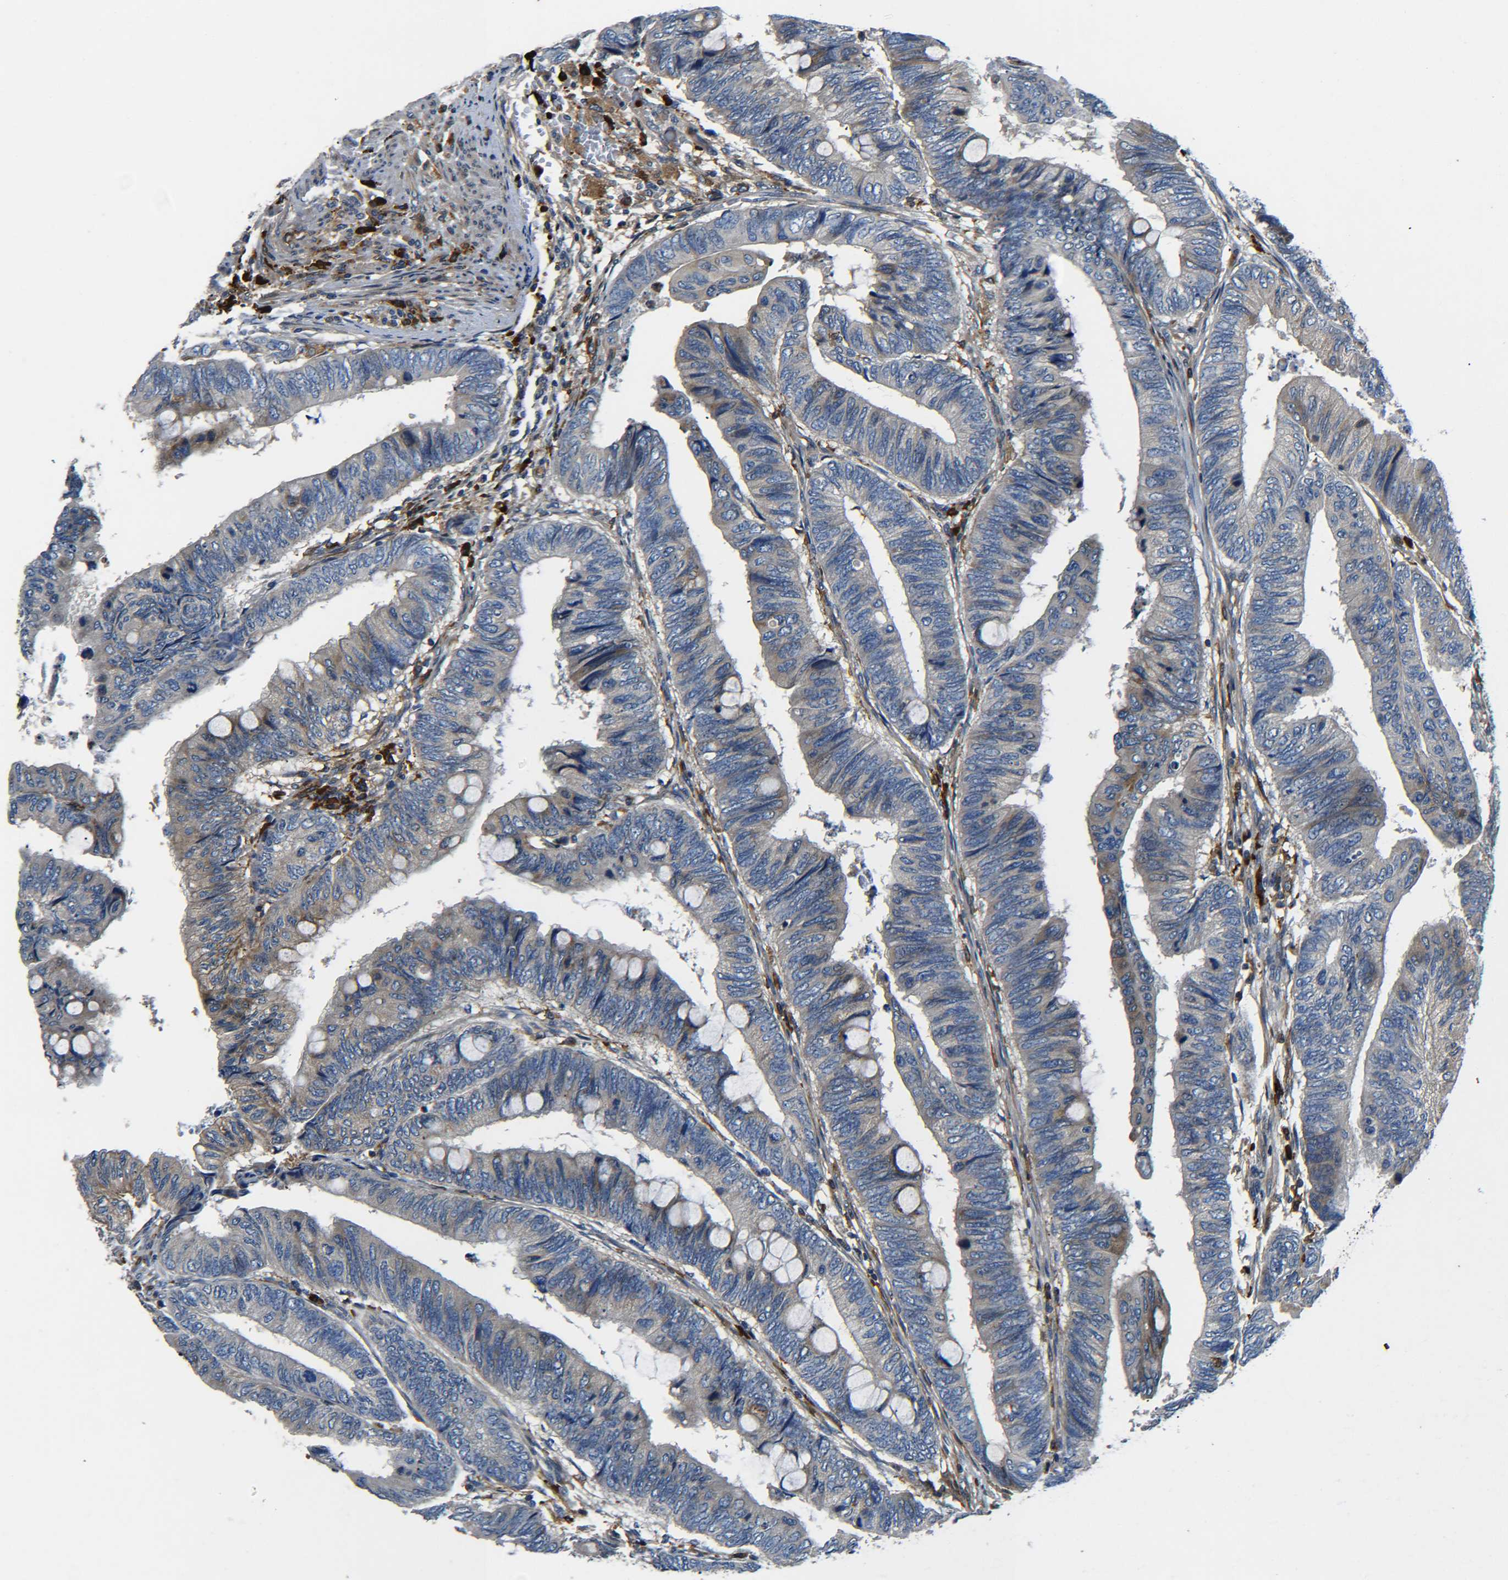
{"staining": {"intensity": "moderate", "quantity": "25%-75%", "location": "cytoplasmic/membranous"}, "tissue": "colorectal cancer", "cell_type": "Tumor cells", "image_type": "cancer", "snomed": [{"axis": "morphology", "description": "Normal tissue, NOS"}, {"axis": "morphology", "description": "Adenocarcinoma, NOS"}, {"axis": "topography", "description": "Rectum"}, {"axis": "topography", "description": "Peripheral nerve tissue"}], "caption": "Colorectal cancer stained with DAB (3,3'-diaminobenzidine) immunohistochemistry exhibits medium levels of moderate cytoplasmic/membranous positivity in approximately 25%-75% of tumor cells.", "gene": "RAB1B", "patient": {"sex": "male", "age": 92}}